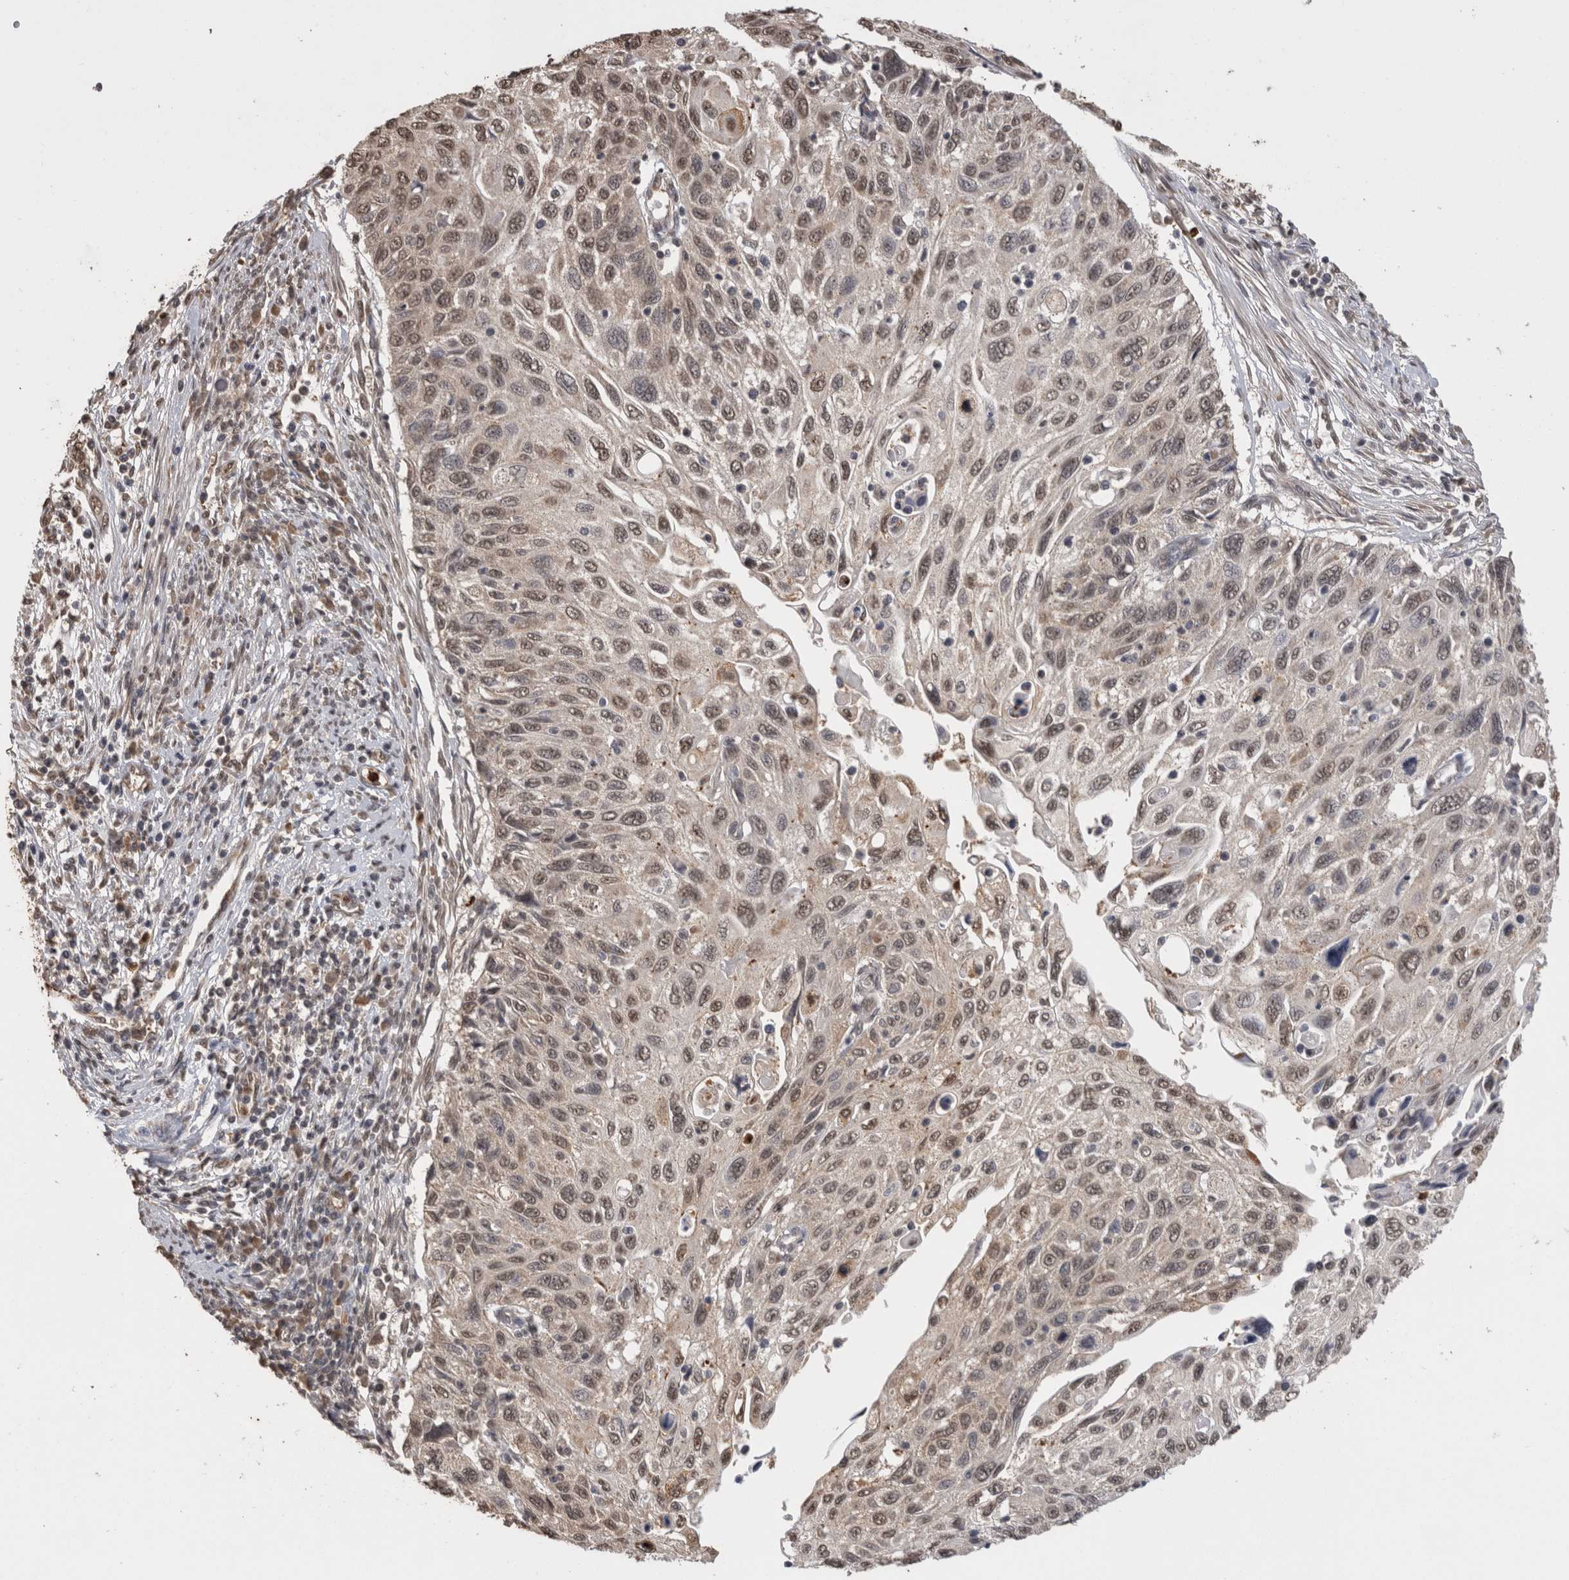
{"staining": {"intensity": "weak", "quantity": ">75%", "location": "nuclear"}, "tissue": "cervical cancer", "cell_type": "Tumor cells", "image_type": "cancer", "snomed": [{"axis": "morphology", "description": "Squamous cell carcinoma, NOS"}, {"axis": "topography", "description": "Cervix"}], "caption": "Immunohistochemistry (IHC) micrograph of neoplastic tissue: human cervical squamous cell carcinoma stained using IHC reveals low levels of weak protein expression localized specifically in the nuclear of tumor cells, appearing as a nuclear brown color.", "gene": "PAK4", "patient": {"sex": "female", "age": 70}}